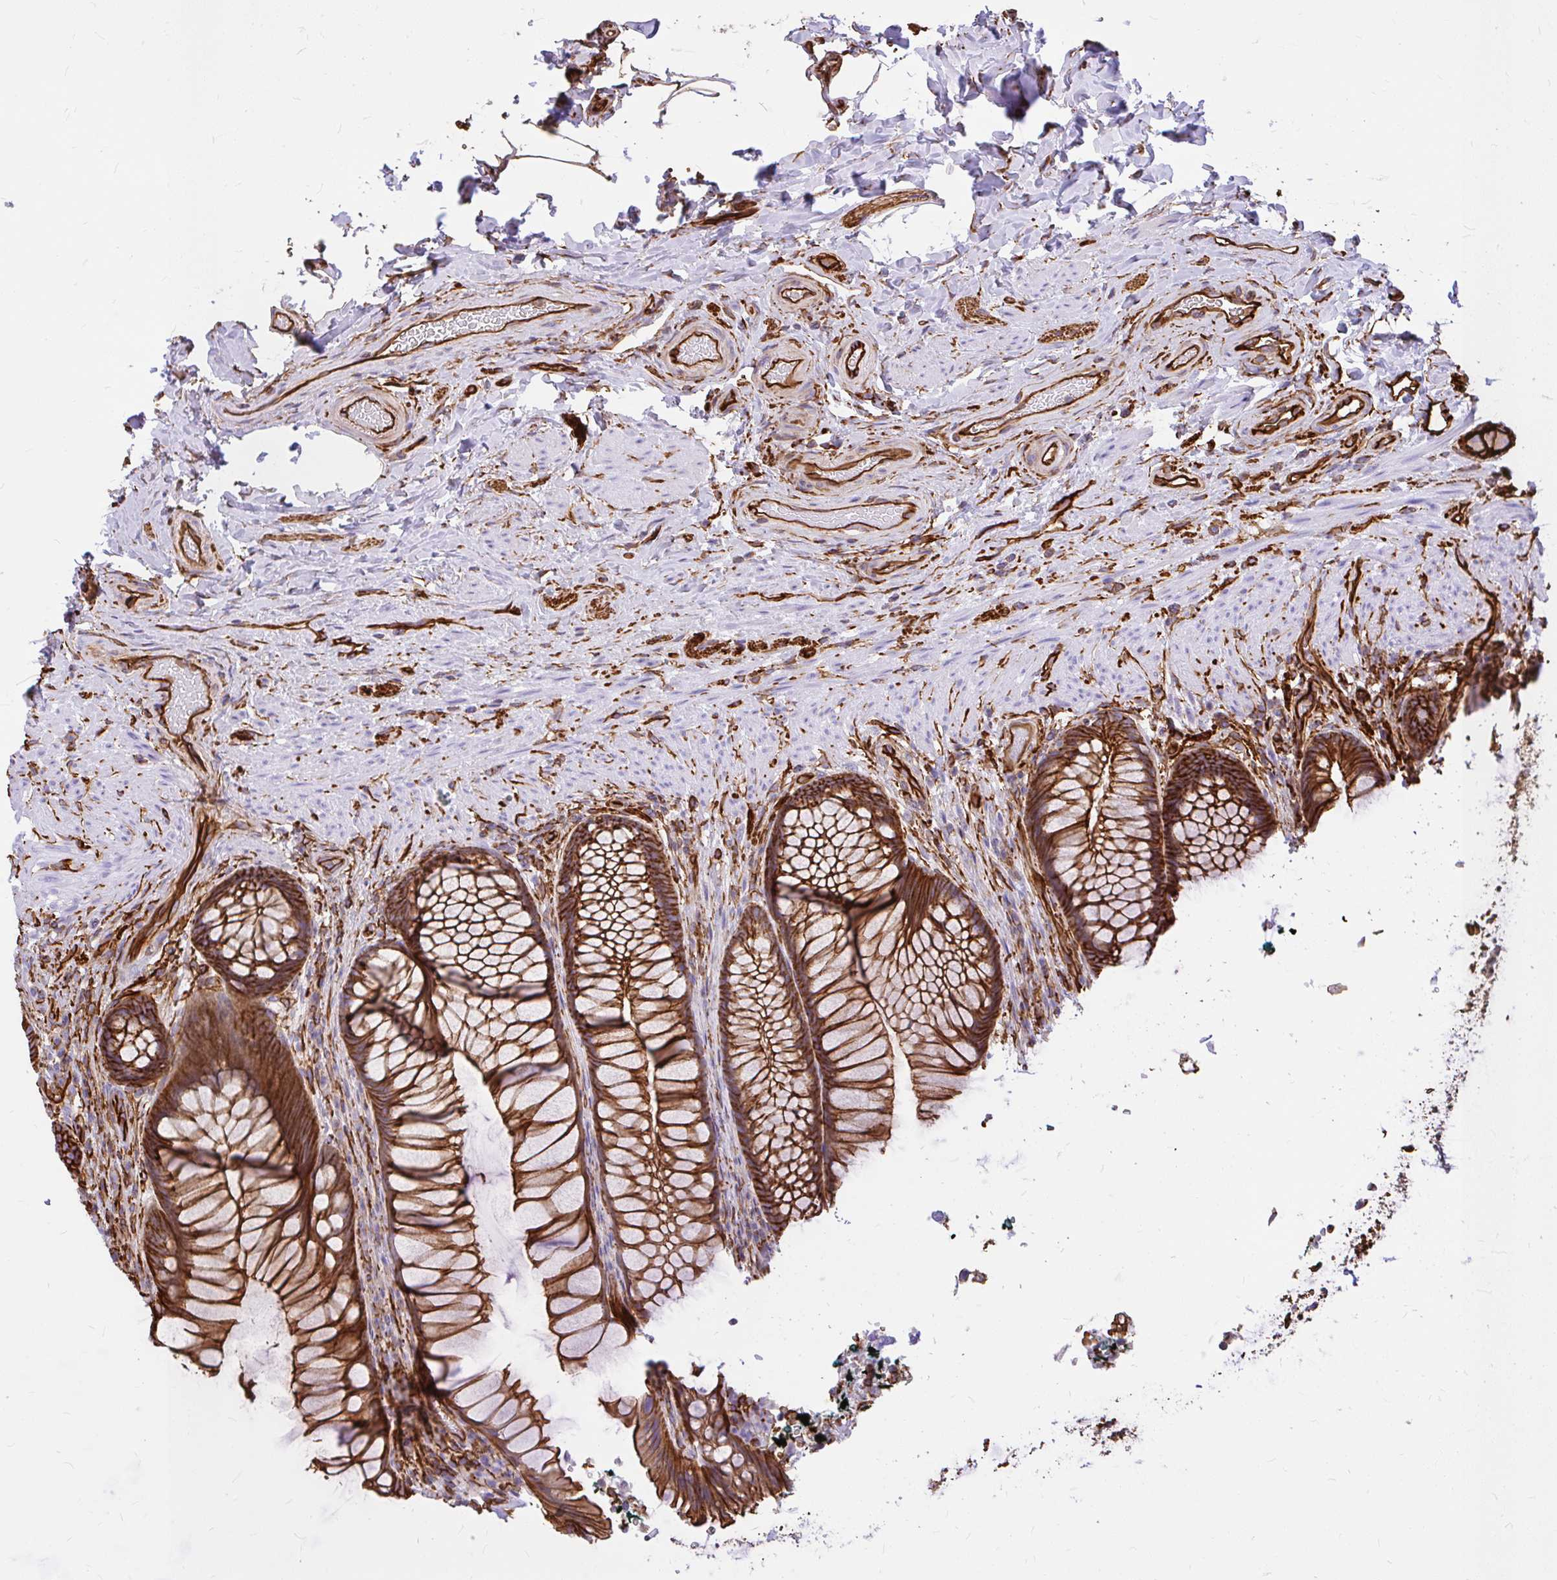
{"staining": {"intensity": "strong", "quantity": ">75%", "location": "cytoplasmic/membranous"}, "tissue": "rectum", "cell_type": "Glandular cells", "image_type": "normal", "snomed": [{"axis": "morphology", "description": "Normal tissue, NOS"}, {"axis": "topography", "description": "Rectum"}], "caption": "A histopathology image of rectum stained for a protein reveals strong cytoplasmic/membranous brown staining in glandular cells. Using DAB (brown) and hematoxylin (blue) stains, captured at high magnification using brightfield microscopy.", "gene": "MAP1LC3B2", "patient": {"sex": "male", "age": 53}}